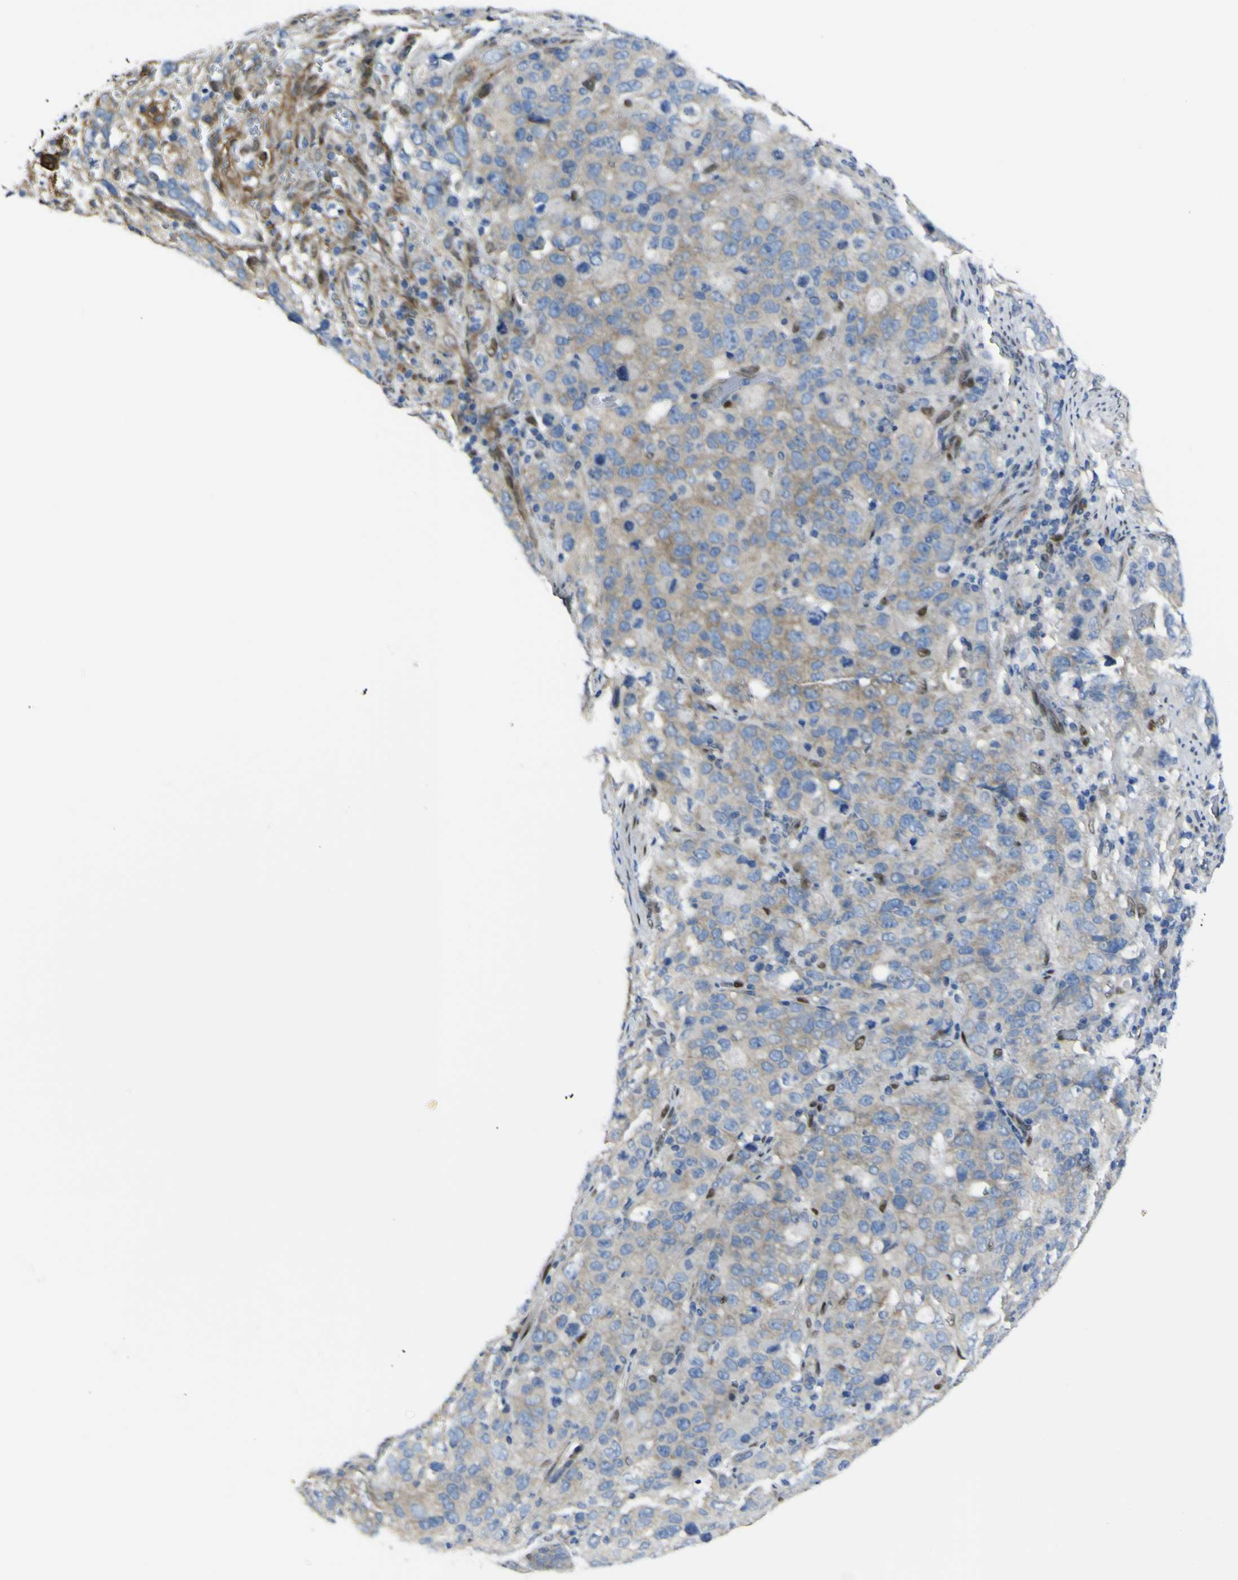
{"staining": {"intensity": "moderate", "quantity": ">75%", "location": "cytoplasmic/membranous"}, "tissue": "stomach cancer", "cell_type": "Tumor cells", "image_type": "cancer", "snomed": [{"axis": "morphology", "description": "Adenocarcinoma, NOS"}, {"axis": "topography", "description": "Stomach"}], "caption": "This image reveals IHC staining of stomach adenocarcinoma, with medium moderate cytoplasmic/membranous expression in approximately >75% of tumor cells.", "gene": "LRRN1", "patient": {"sex": "male", "age": 48}}